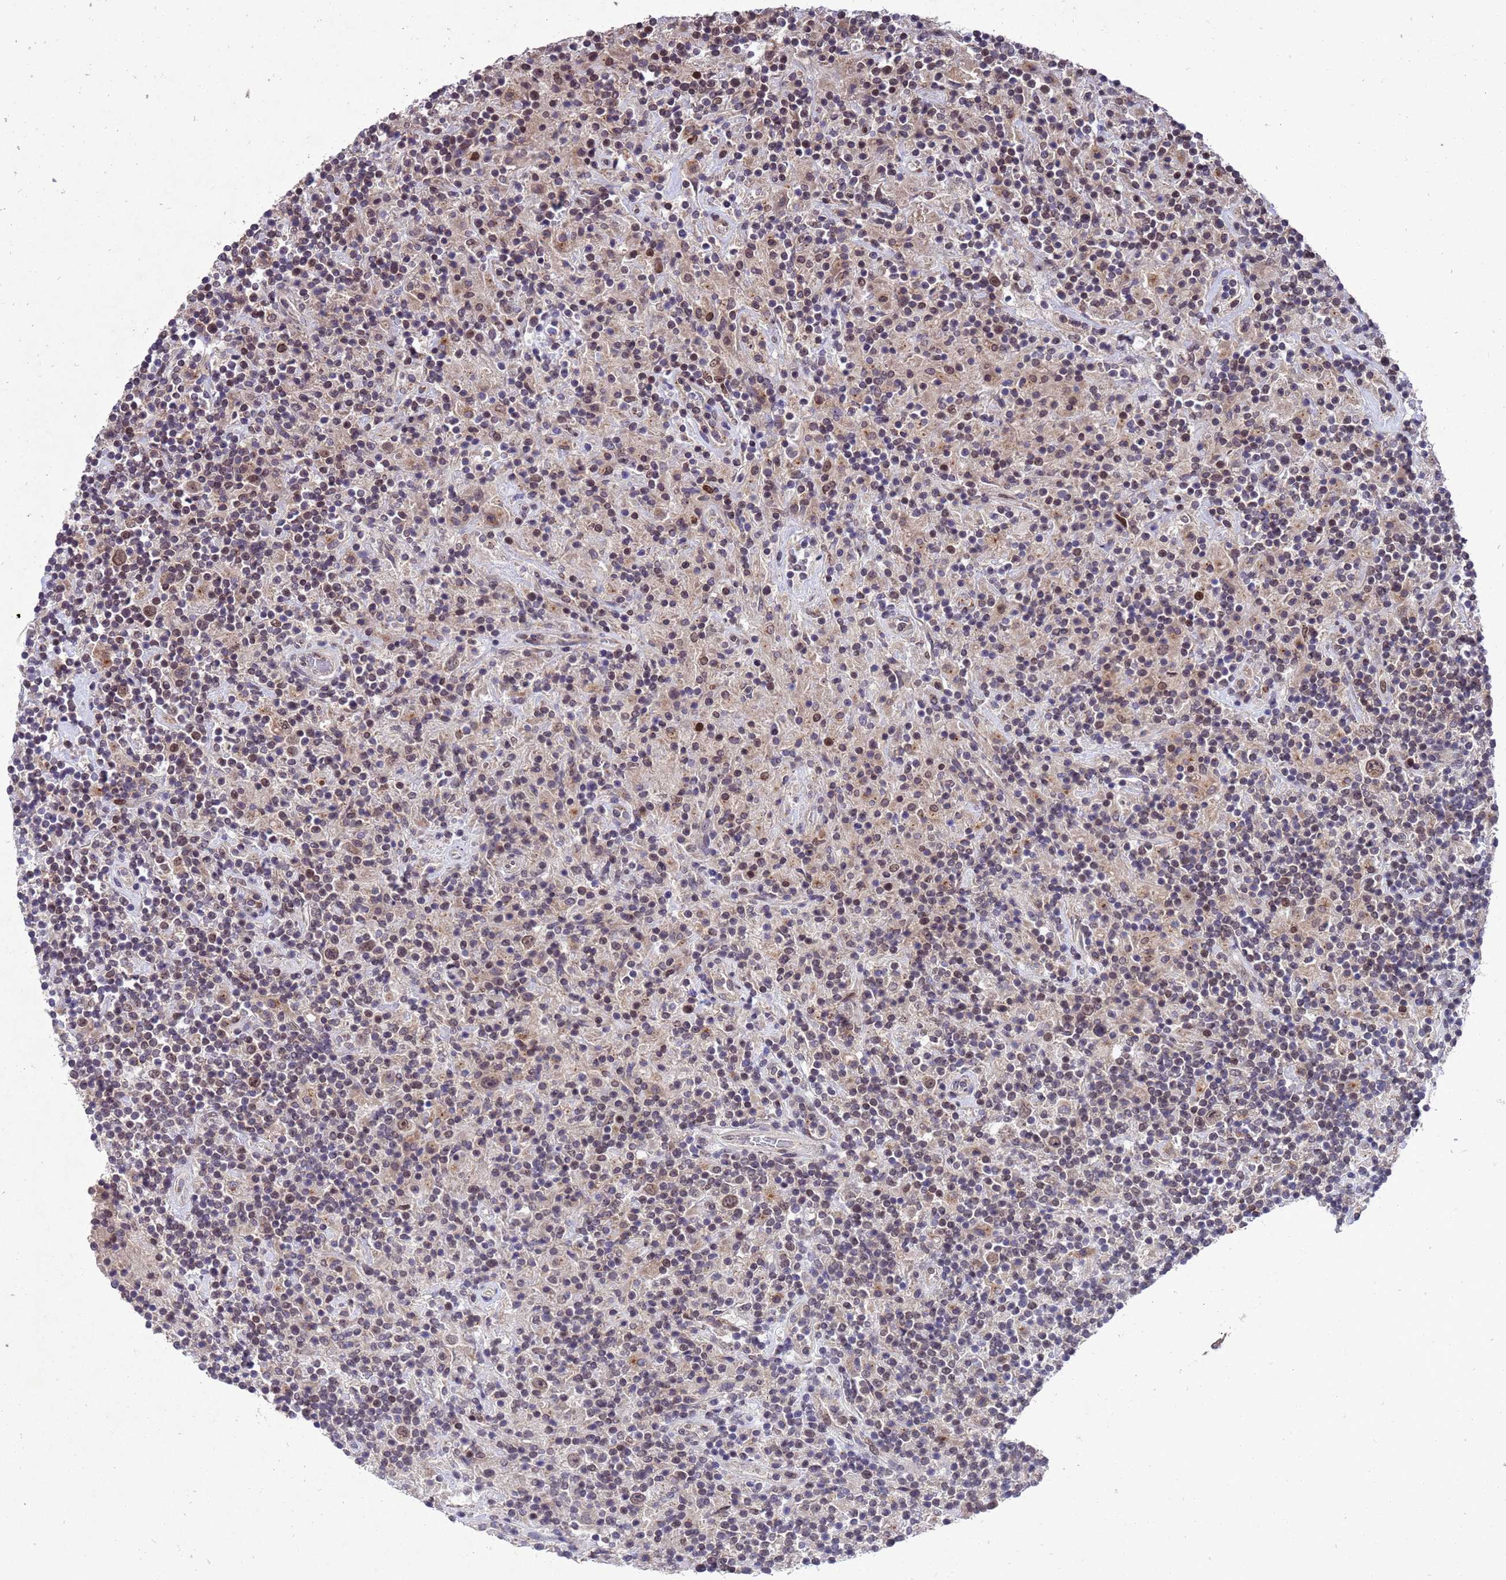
{"staining": {"intensity": "moderate", "quantity": ">75%", "location": "nuclear"}, "tissue": "lymphoma", "cell_type": "Tumor cells", "image_type": "cancer", "snomed": [{"axis": "morphology", "description": "Hodgkin's disease, NOS"}, {"axis": "topography", "description": "Lymph node"}], "caption": "Brown immunohistochemical staining in Hodgkin's disease demonstrates moderate nuclear positivity in approximately >75% of tumor cells.", "gene": "TBK1", "patient": {"sex": "male", "age": 70}}